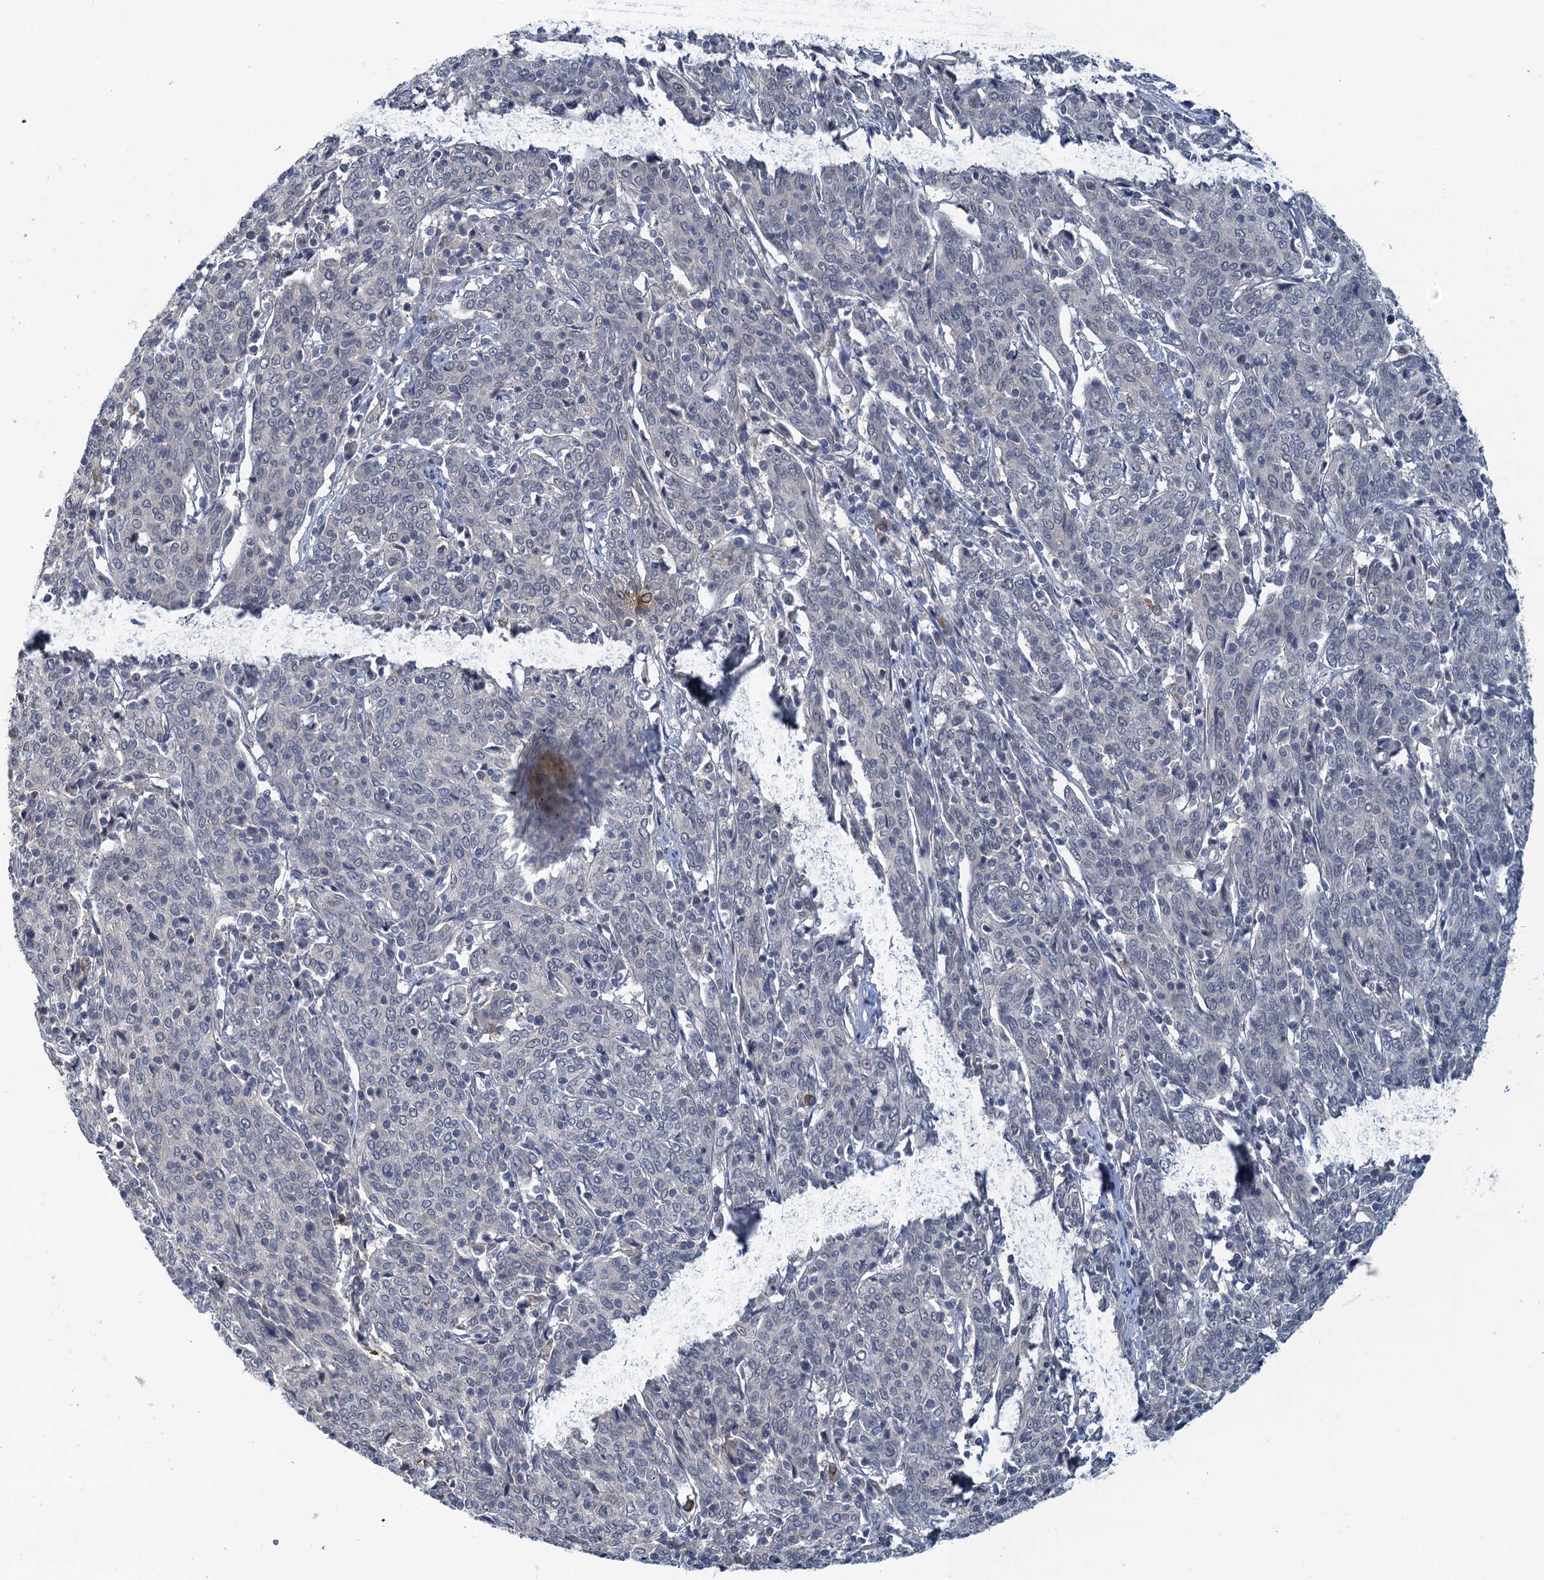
{"staining": {"intensity": "negative", "quantity": "none", "location": "none"}, "tissue": "cervical cancer", "cell_type": "Tumor cells", "image_type": "cancer", "snomed": [{"axis": "morphology", "description": "Squamous cell carcinoma, NOS"}, {"axis": "topography", "description": "Cervix"}], "caption": "DAB immunohistochemical staining of human squamous cell carcinoma (cervical) reveals no significant expression in tumor cells. The staining is performed using DAB (3,3'-diaminobenzidine) brown chromogen with nuclei counter-stained in using hematoxylin.", "gene": "MRFAP1", "patient": {"sex": "female", "age": 67}}